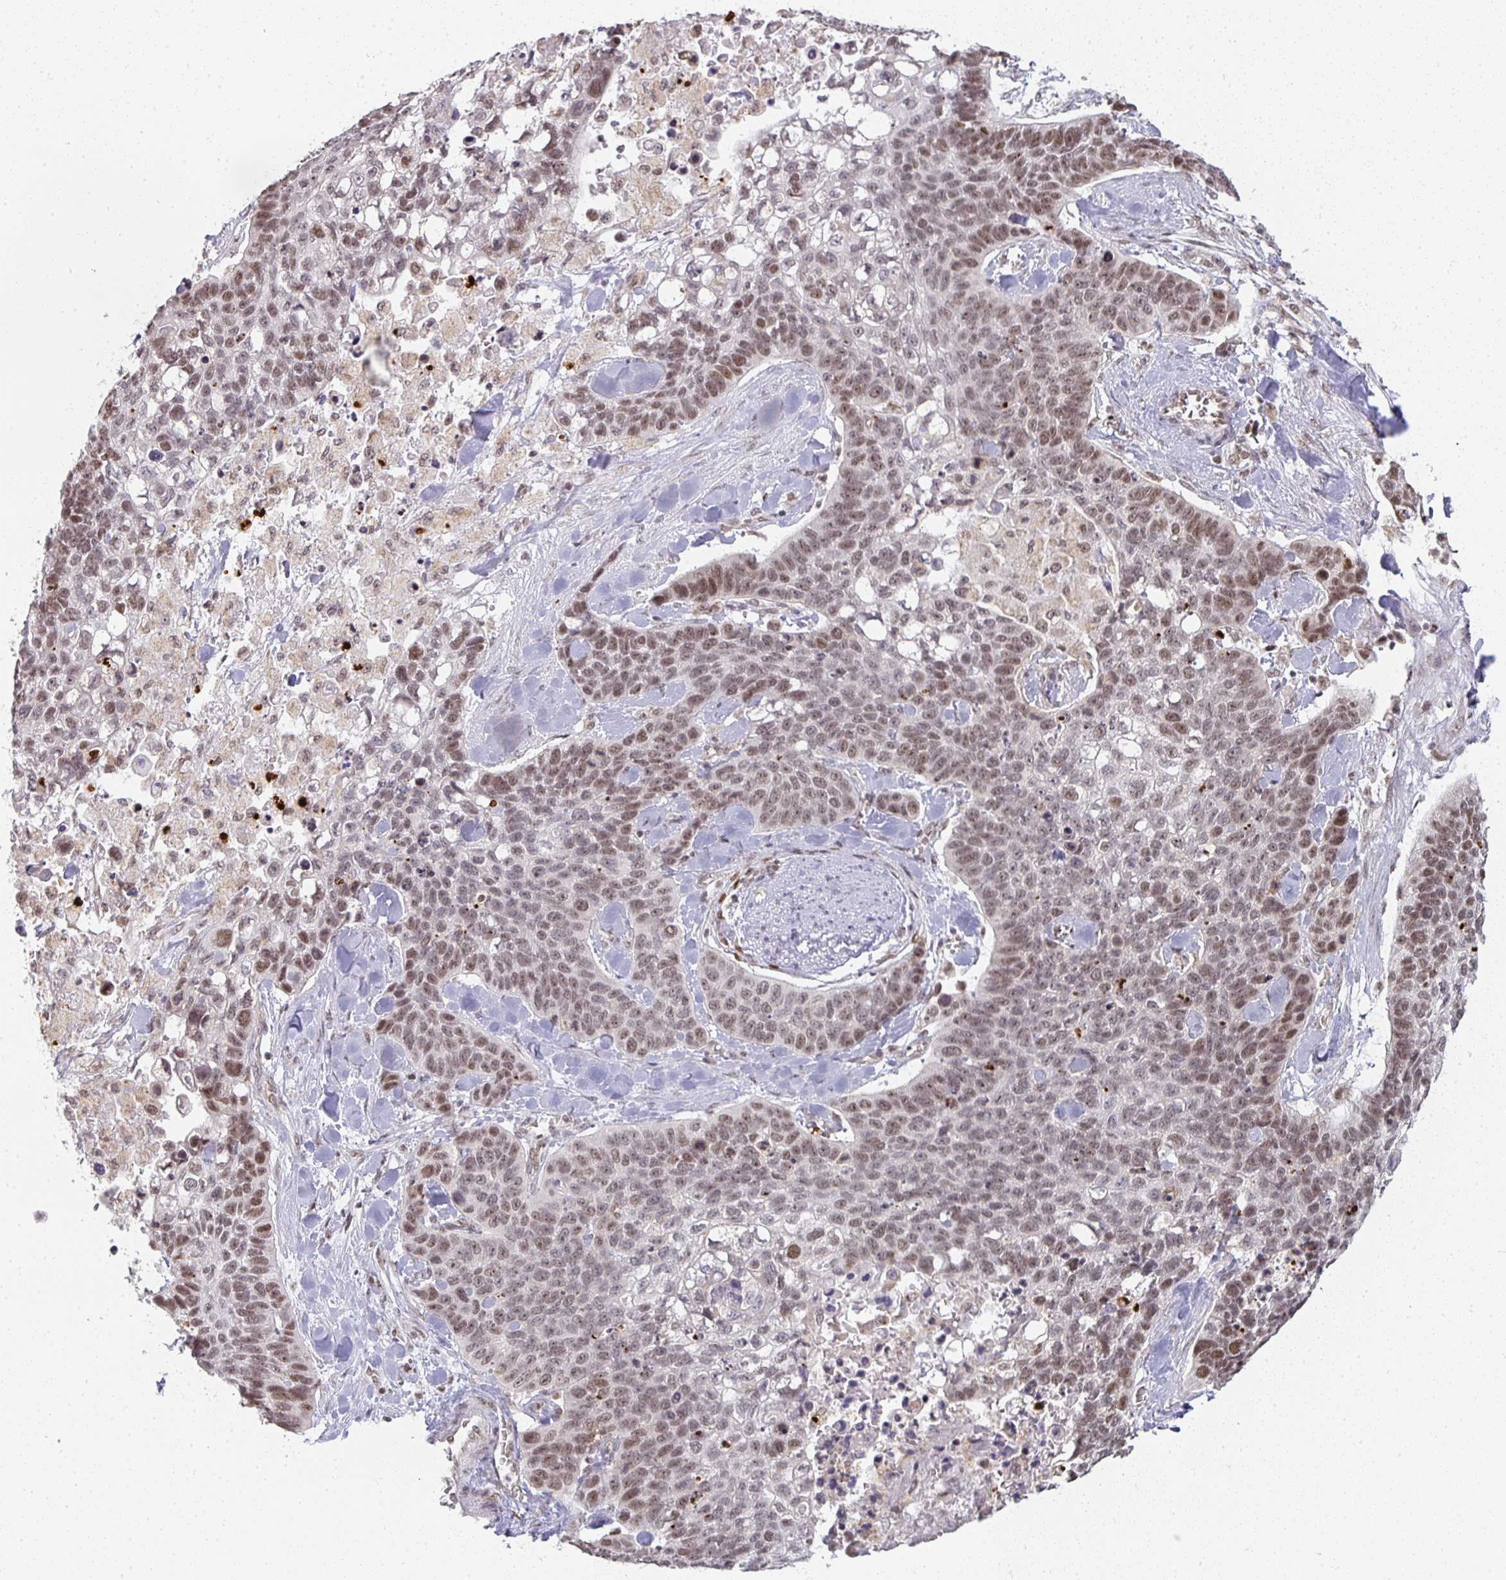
{"staining": {"intensity": "moderate", "quantity": ">75%", "location": "nuclear"}, "tissue": "lung cancer", "cell_type": "Tumor cells", "image_type": "cancer", "snomed": [{"axis": "morphology", "description": "Squamous cell carcinoma, NOS"}, {"axis": "topography", "description": "Lung"}], "caption": "This image displays immunohistochemistry (IHC) staining of human lung squamous cell carcinoma, with medium moderate nuclear staining in about >75% of tumor cells.", "gene": "SMARCA2", "patient": {"sex": "male", "age": 62}}